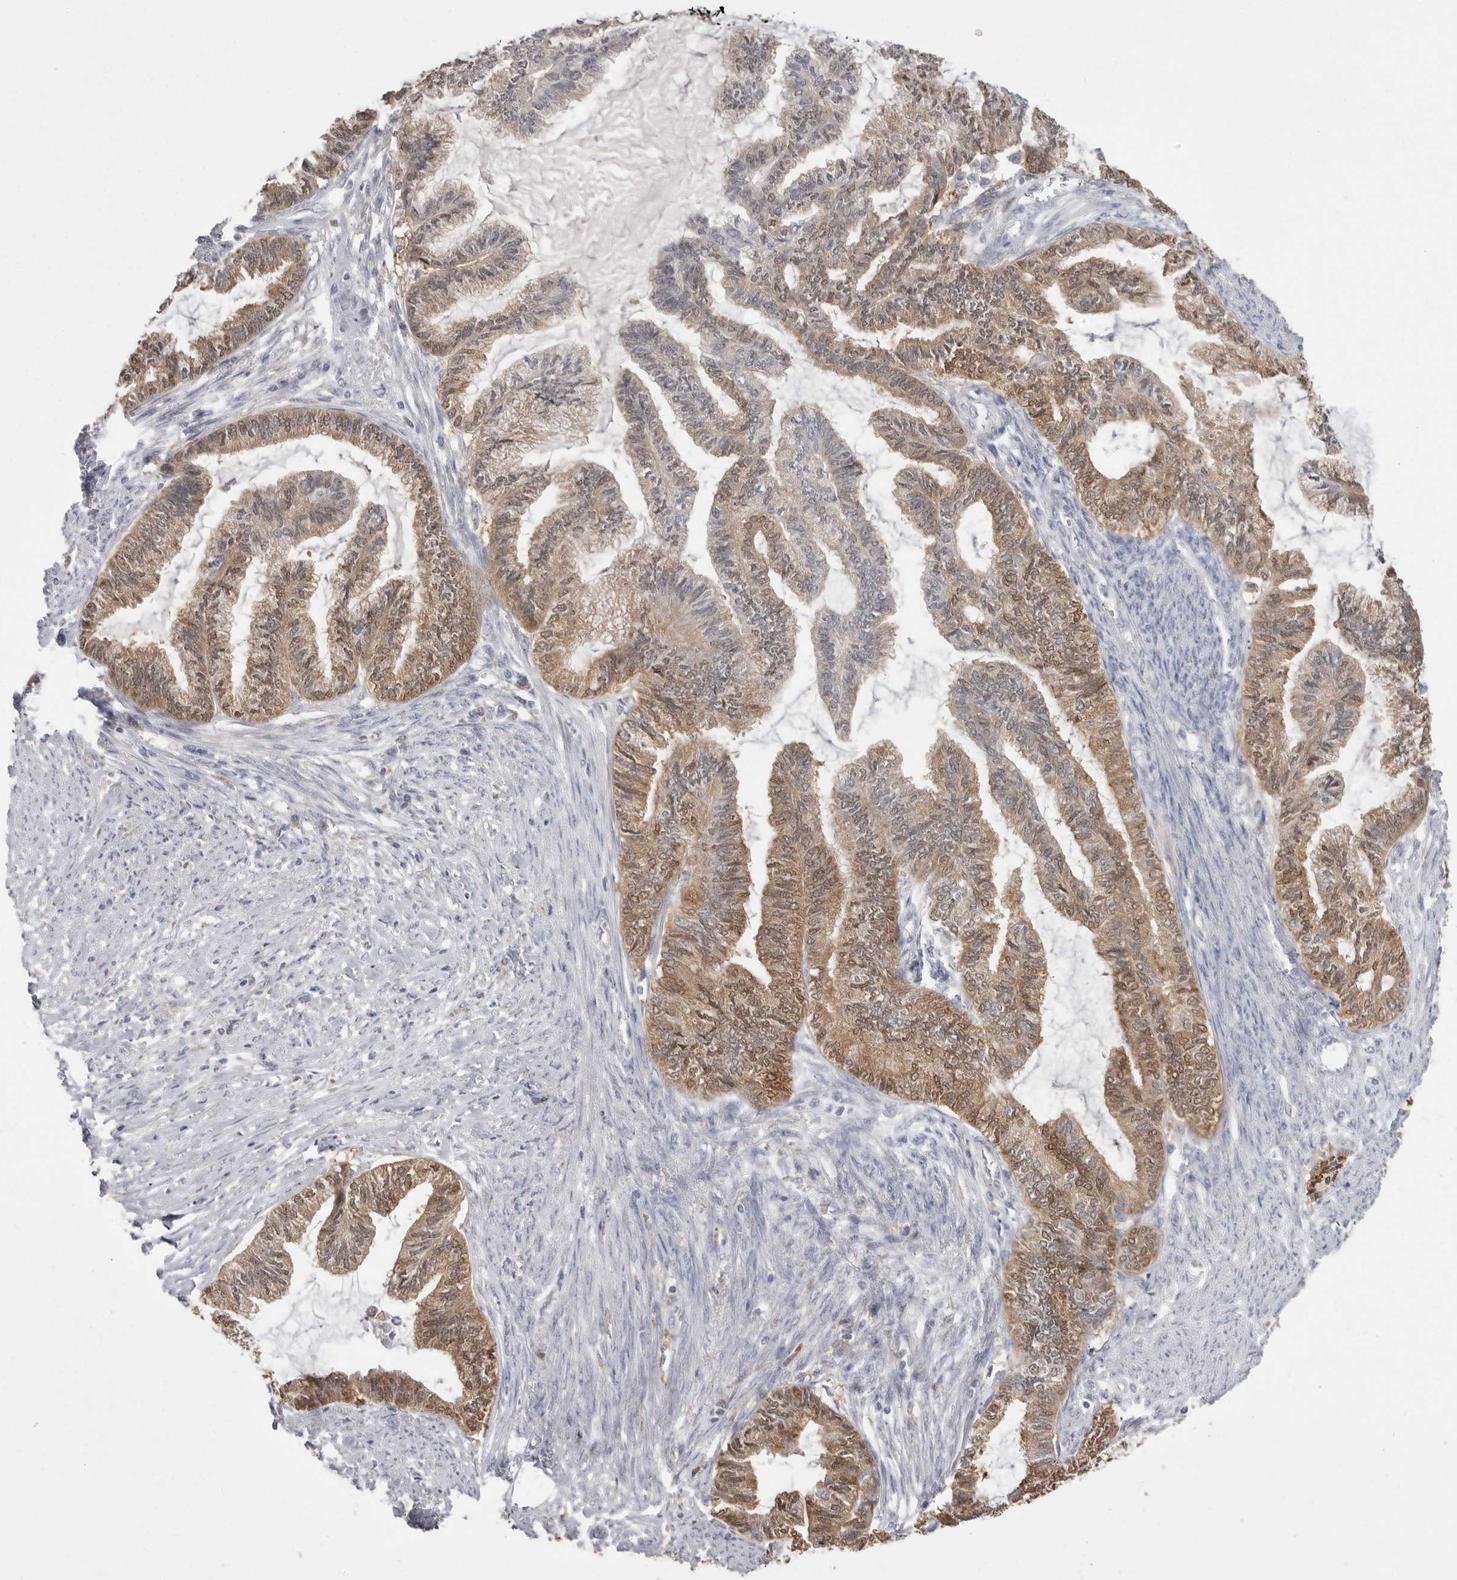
{"staining": {"intensity": "moderate", "quantity": ">75%", "location": "cytoplasmic/membranous,nuclear"}, "tissue": "endometrial cancer", "cell_type": "Tumor cells", "image_type": "cancer", "snomed": [{"axis": "morphology", "description": "Adenocarcinoma, NOS"}, {"axis": "topography", "description": "Endometrium"}], "caption": "Human adenocarcinoma (endometrial) stained with a protein marker demonstrates moderate staining in tumor cells.", "gene": "KYAT3", "patient": {"sex": "female", "age": 86}}